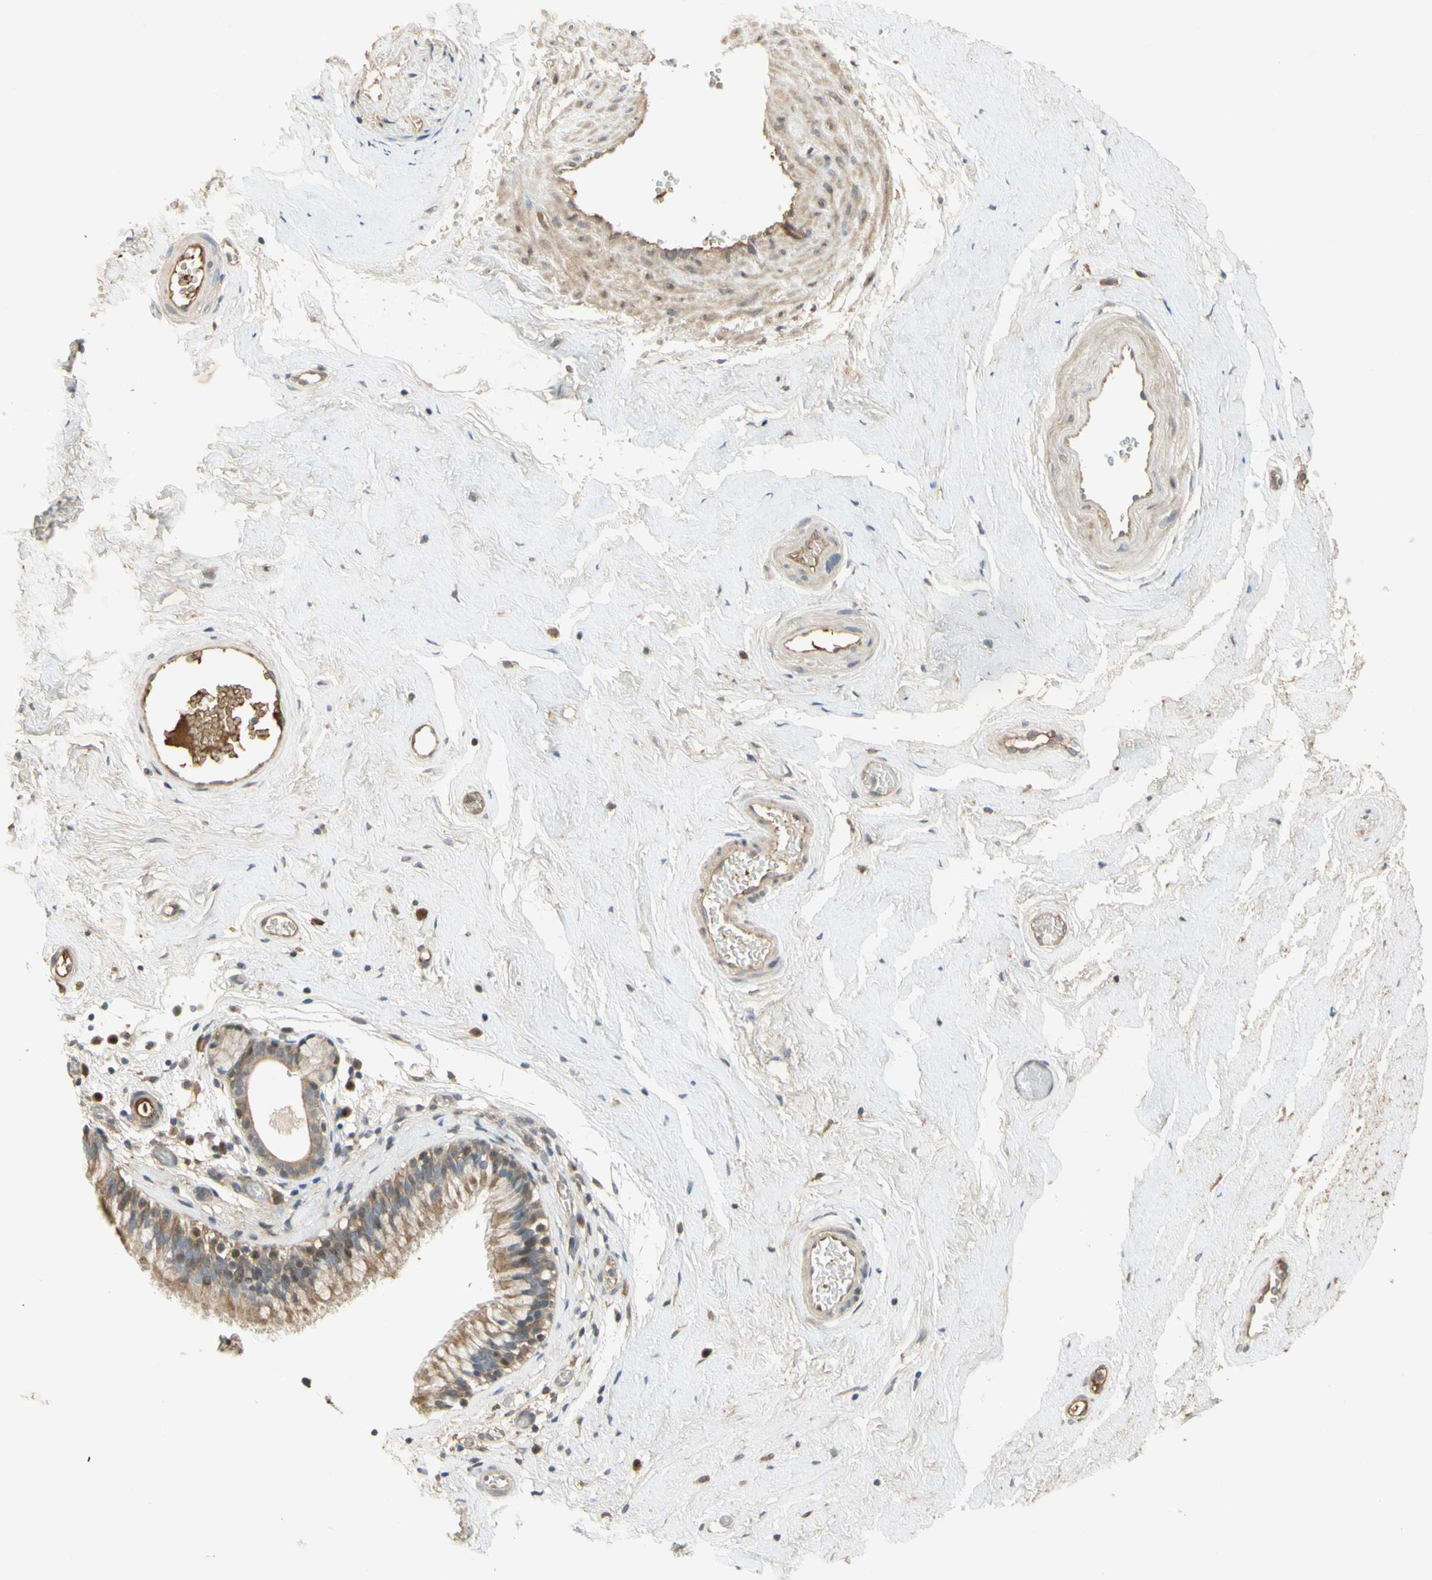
{"staining": {"intensity": "weak", "quantity": ">75%", "location": "cytoplasmic/membranous"}, "tissue": "nasopharynx", "cell_type": "Respiratory epithelial cells", "image_type": "normal", "snomed": [{"axis": "morphology", "description": "Normal tissue, NOS"}, {"axis": "morphology", "description": "Inflammation, NOS"}, {"axis": "topography", "description": "Nasopharynx"}], "caption": "Unremarkable nasopharynx shows weak cytoplasmic/membranous staining in approximately >75% of respiratory epithelial cells.", "gene": "NRG4", "patient": {"sex": "male", "age": 48}}